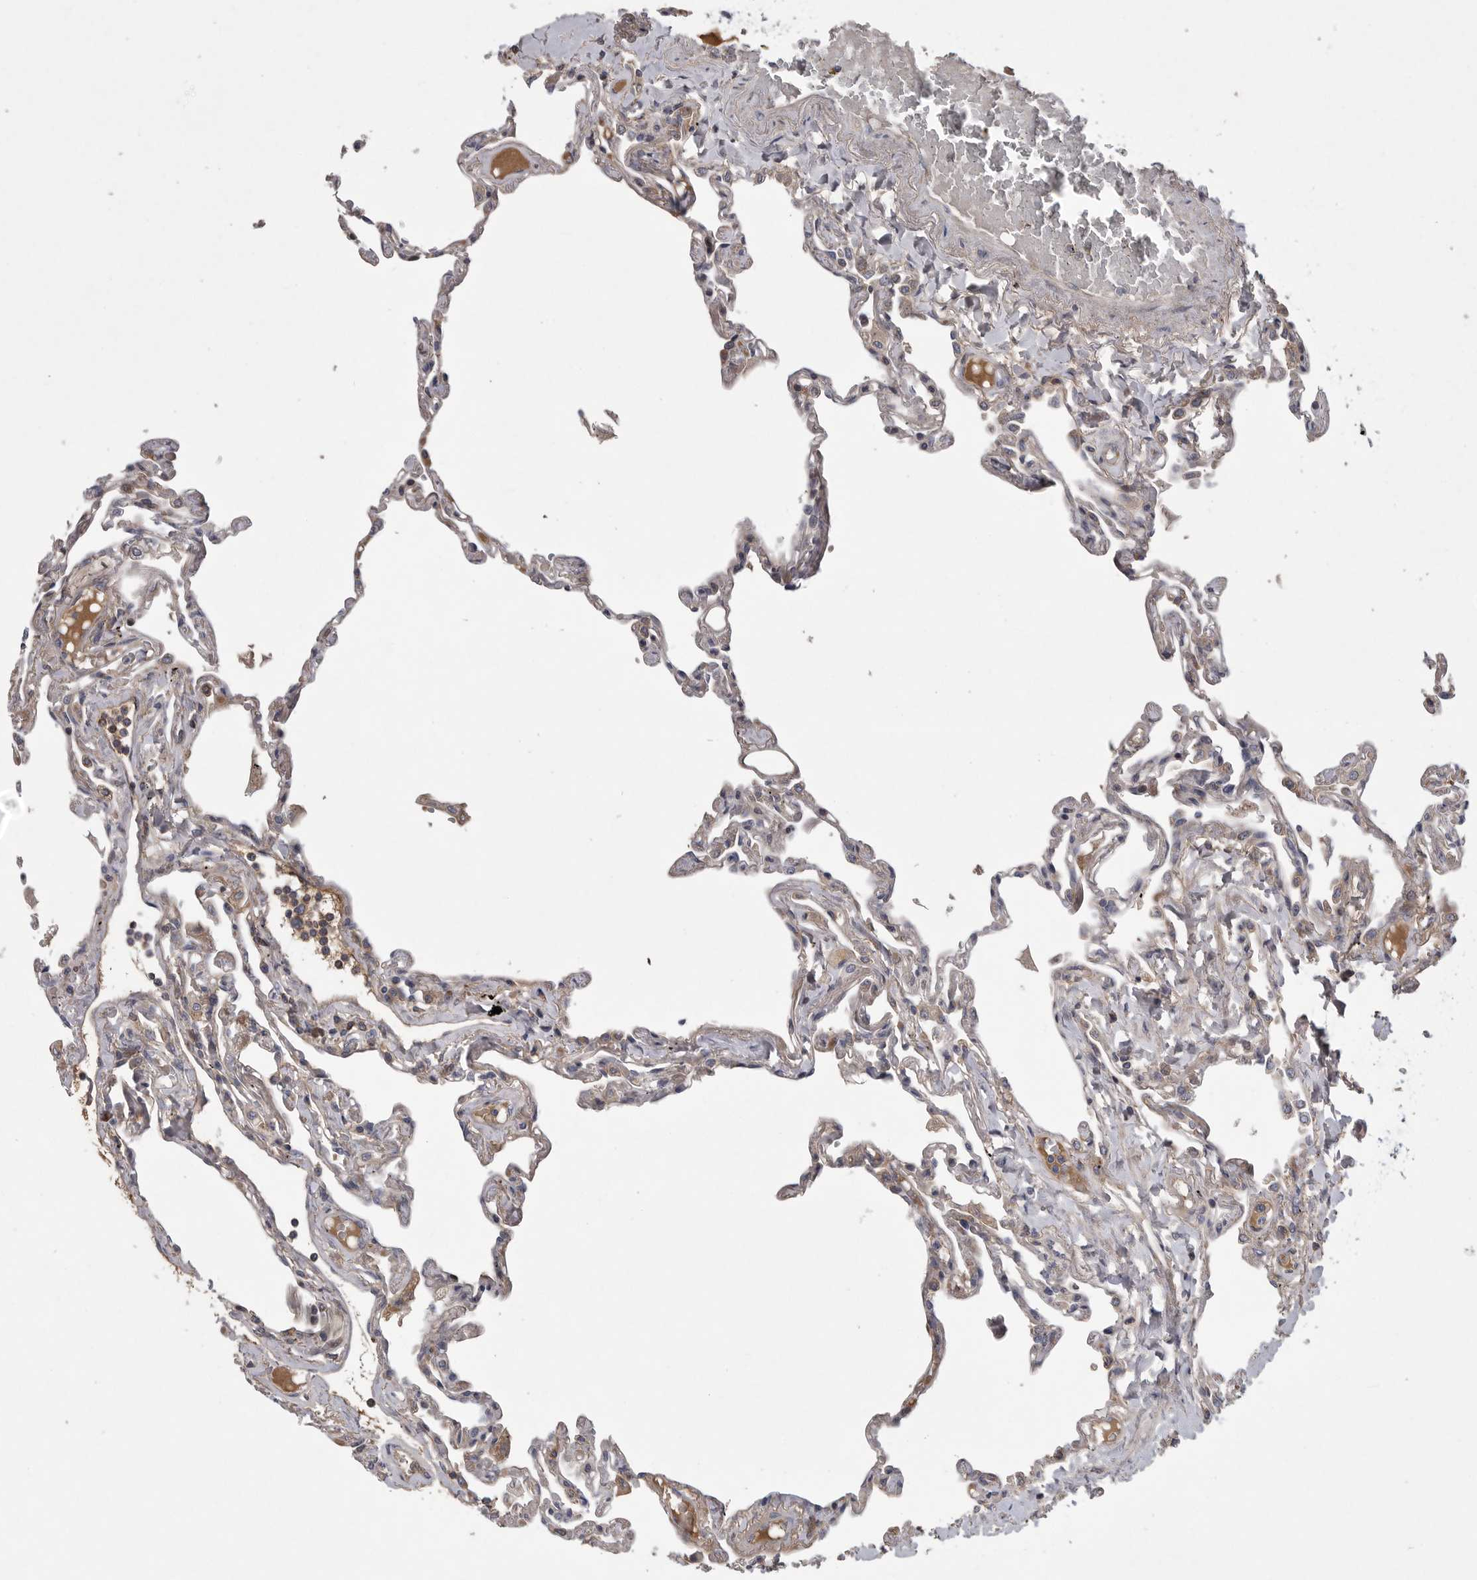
{"staining": {"intensity": "weak", "quantity": "25%-75%", "location": "cytoplasmic/membranous"}, "tissue": "lung", "cell_type": "Alveolar cells", "image_type": "normal", "snomed": [{"axis": "morphology", "description": "Normal tissue, NOS"}, {"axis": "topography", "description": "Lung"}], "caption": "Immunohistochemistry (DAB) staining of unremarkable human lung demonstrates weak cytoplasmic/membranous protein staining in about 25%-75% of alveolar cells.", "gene": "CRP", "patient": {"sex": "female", "age": 67}}